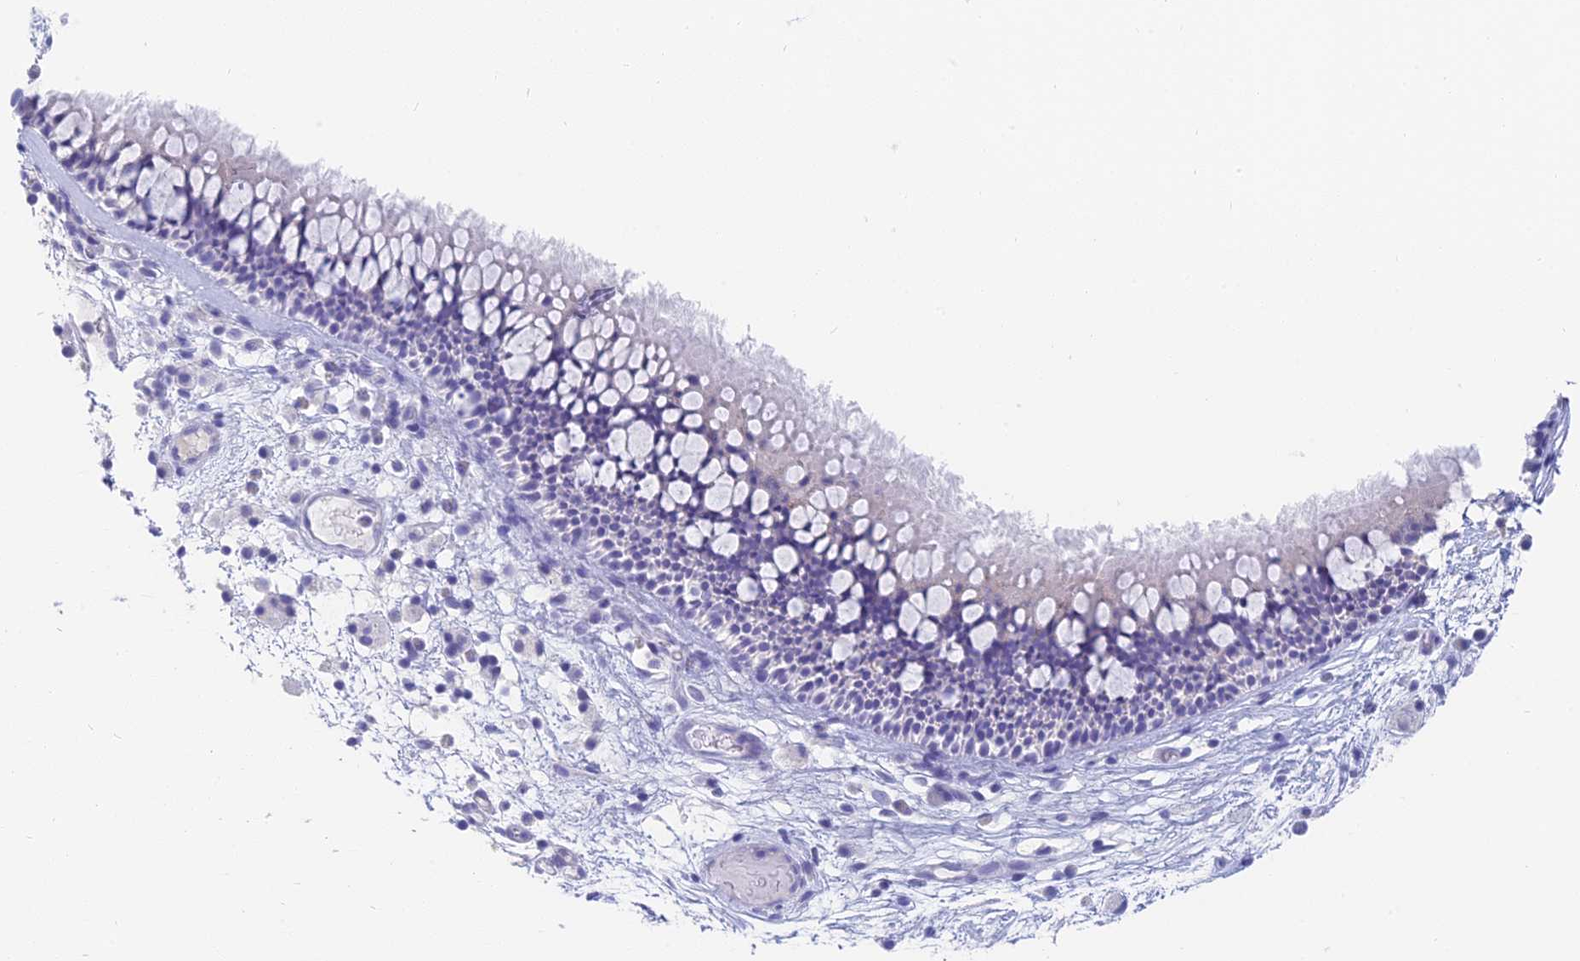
{"staining": {"intensity": "negative", "quantity": "none", "location": "none"}, "tissue": "nasopharynx", "cell_type": "Respiratory epithelial cells", "image_type": "normal", "snomed": [{"axis": "morphology", "description": "Normal tissue, NOS"}, {"axis": "morphology", "description": "Inflammation, NOS"}, {"axis": "morphology", "description": "Malignant melanoma, Metastatic site"}, {"axis": "topography", "description": "Nasopharynx"}], "caption": "The image displays no significant staining in respiratory epithelial cells of nasopharynx.", "gene": "SLC36A2", "patient": {"sex": "male", "age": 70}}